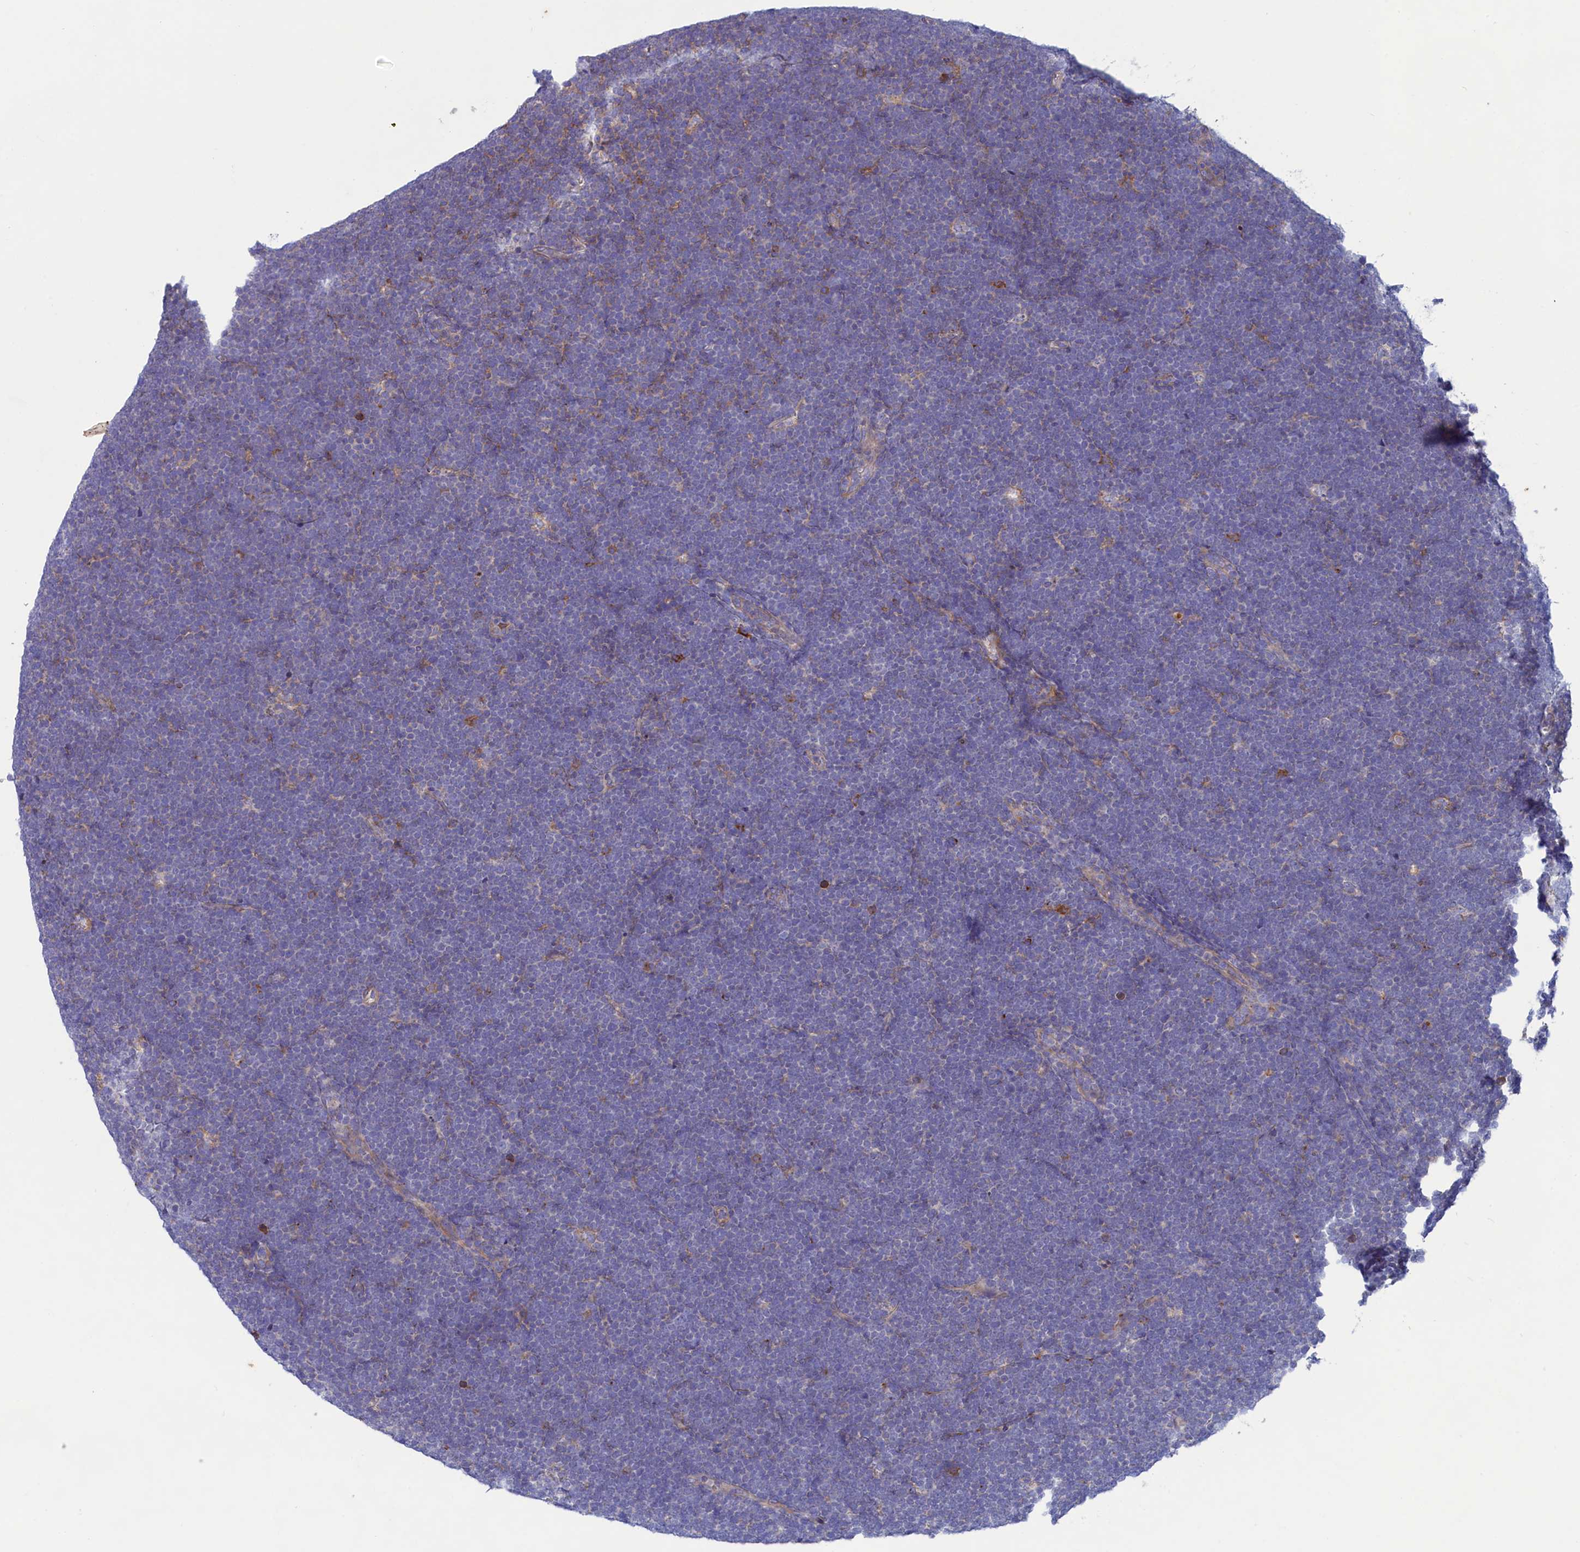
{"staining": {"intensity": "negative", "quantity": "none", "location": "none"}, "tissue": "lymphoma", "cell_type": "Tumor cells", "image_type": "cancer", "snomed": [{"axis": "morphology", "description": "Malignant lymphoma, non-Hodgkin's type, High grade"}, {"axis": "topography", "description": "Lymph node"}], "caption": "Tumor cells are negative for brown protein staining in lymphoma. (Stains: DAB immunohistochemistry with hematoxylin counter stain, Microscopy: brightfield microscopy at high magnification).", "gene": "SCAMP4", "patient": {"sex": "male", "age": 13}}